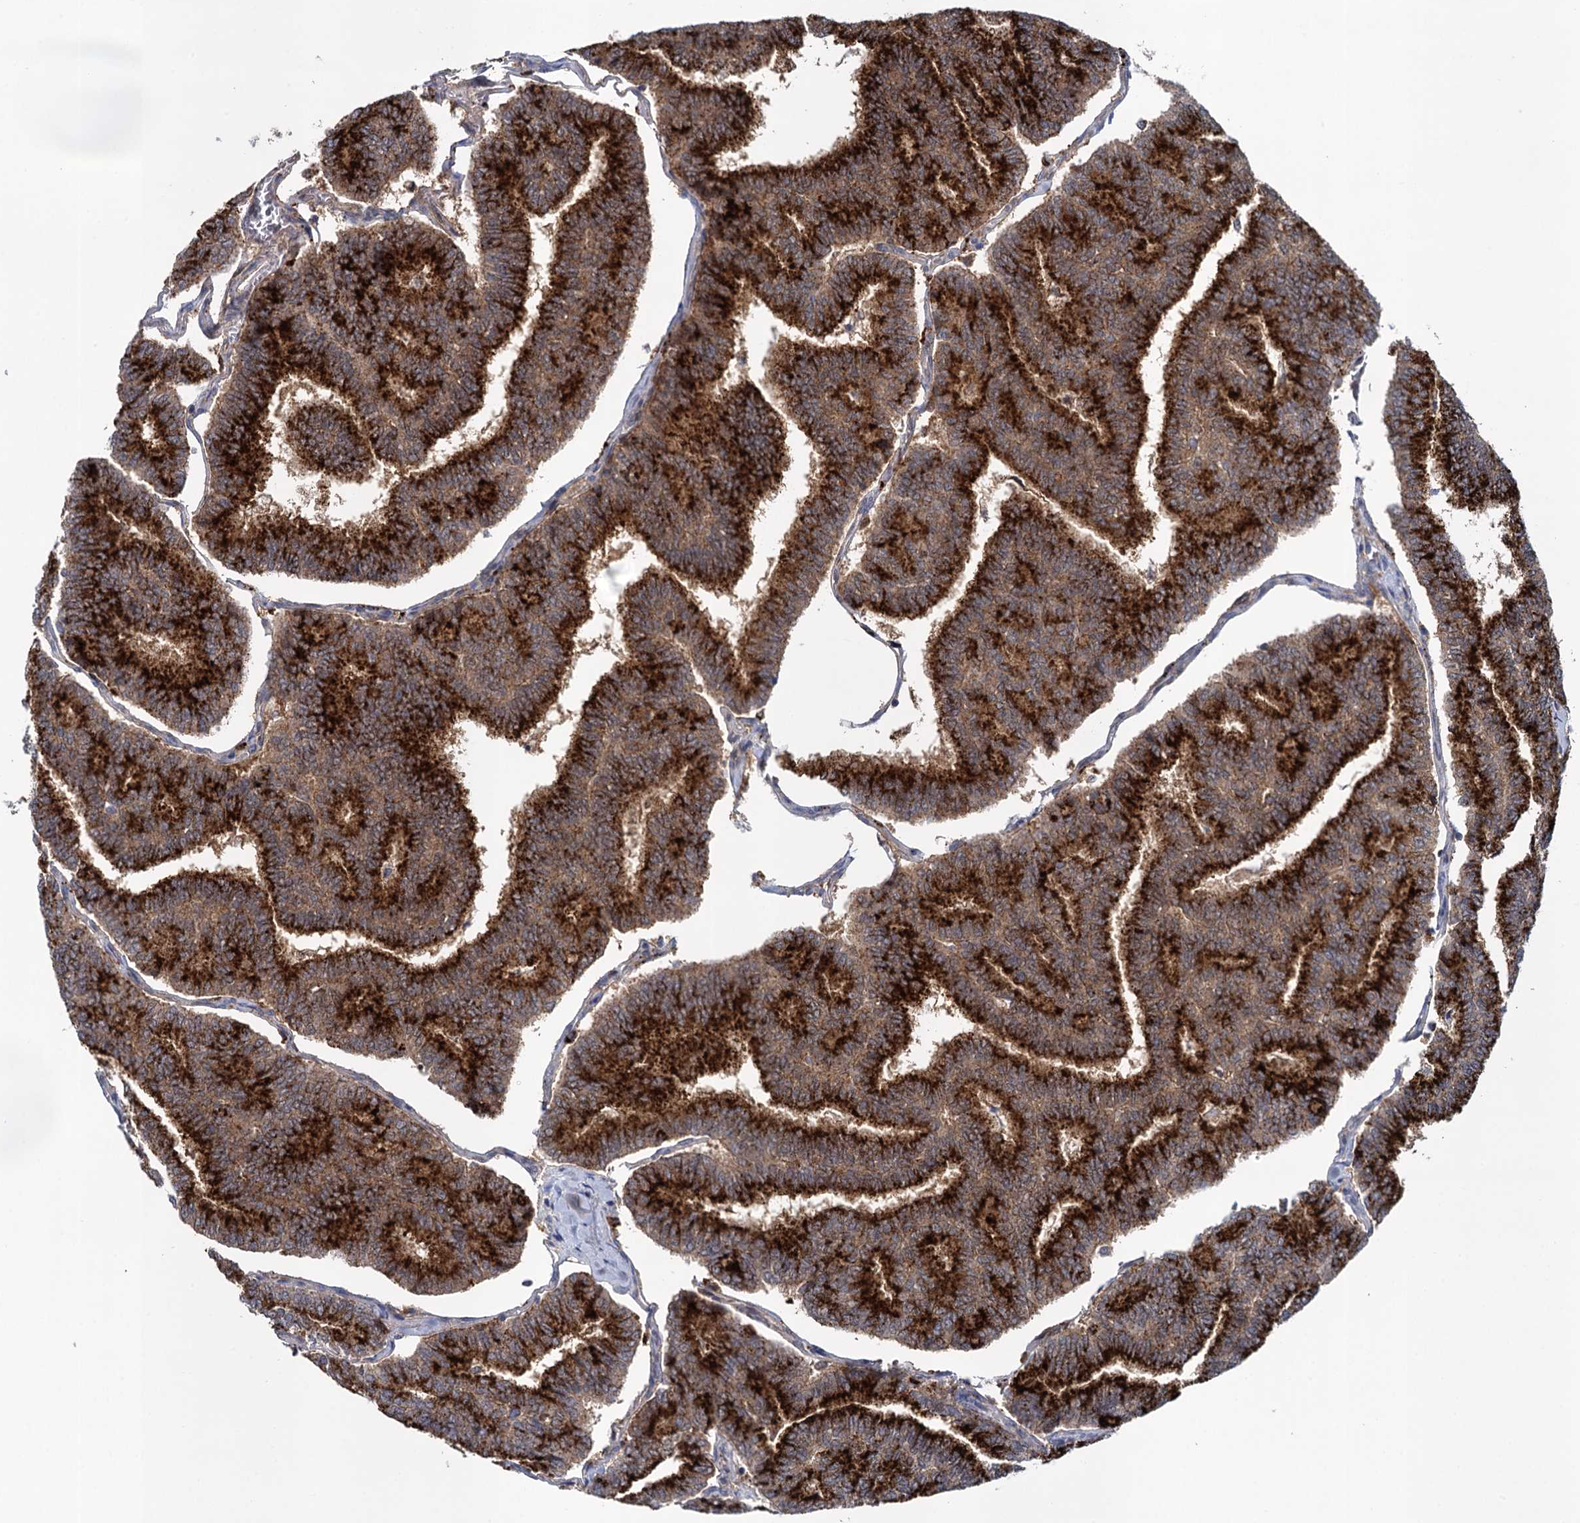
{"staining": {"intensity": "strong", "quantity": ">75%", "location": "cytoplasmic/membranous"}, "tissue": "thyroid cancer", "cell_type": "Tumor cells", "image_type": "cancer", "snomed": [{"axis": "morphology", "description": "Papillary adenocarcinoma, NOS"}, {"axis": "topography", "description": "Thyroid gland"}], "caption": "High-power microscopy captured an immunohistochemistry photomicrograph of thyroid cancer, revealing strong cytoplasmic/membranous staining in approximately >75% of tumor cells.", "gene": "GLO1", "patient": {"sex": "female", "age": 35}}